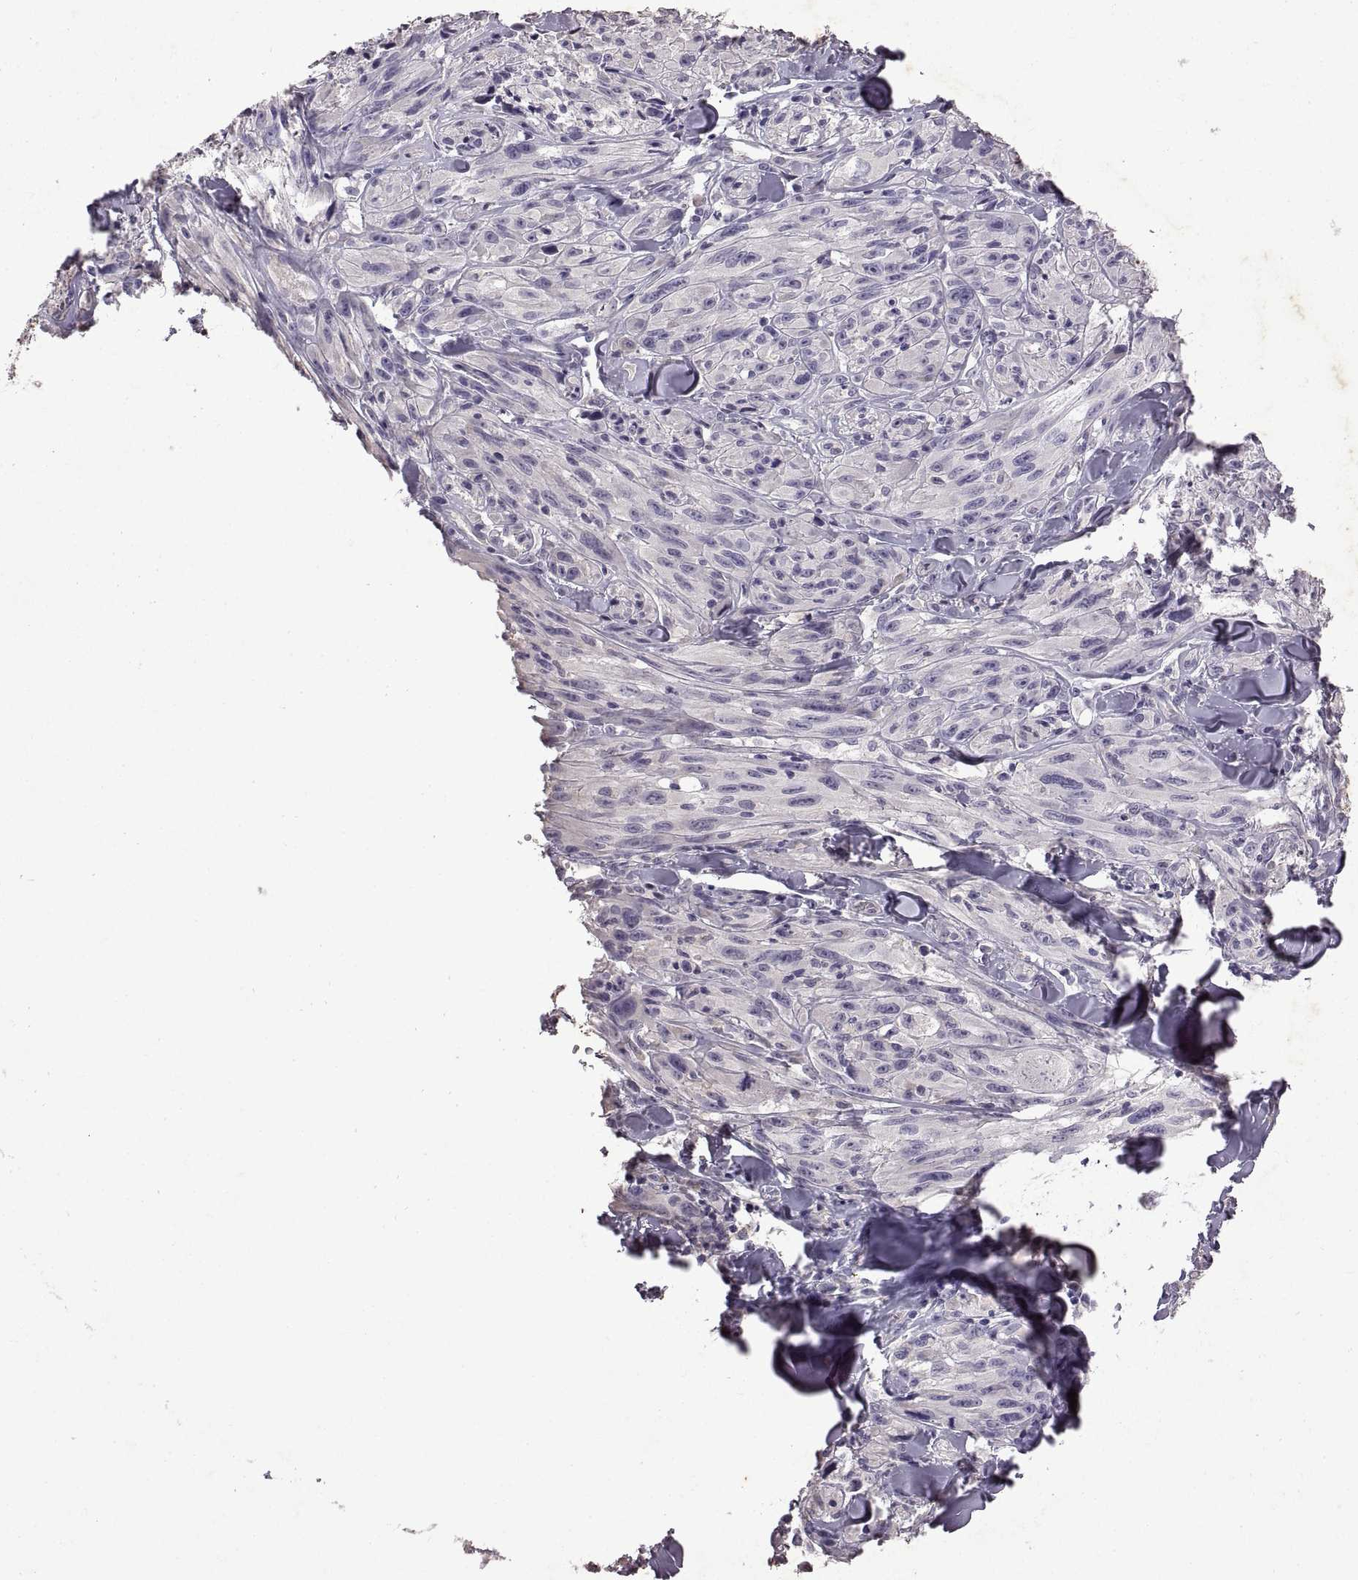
{"staining": {"intensity": "negative", "quantity": "none", "location": "none"}, "tissue": "melanoma", "cell_type": "Tumor cells", "image_type": "cancer", "snomed": [{"axis": "morphology", "description": "Malignant melanoma, NOS"}, {"axis": "topography", "description": "Skin"}], "caption": "A micrograph of melanoma stained for a protein demonstrates no brown staining in tumor cells.", "gene": "DEFB136", "patient": {"sex": "male", "age": 67}}